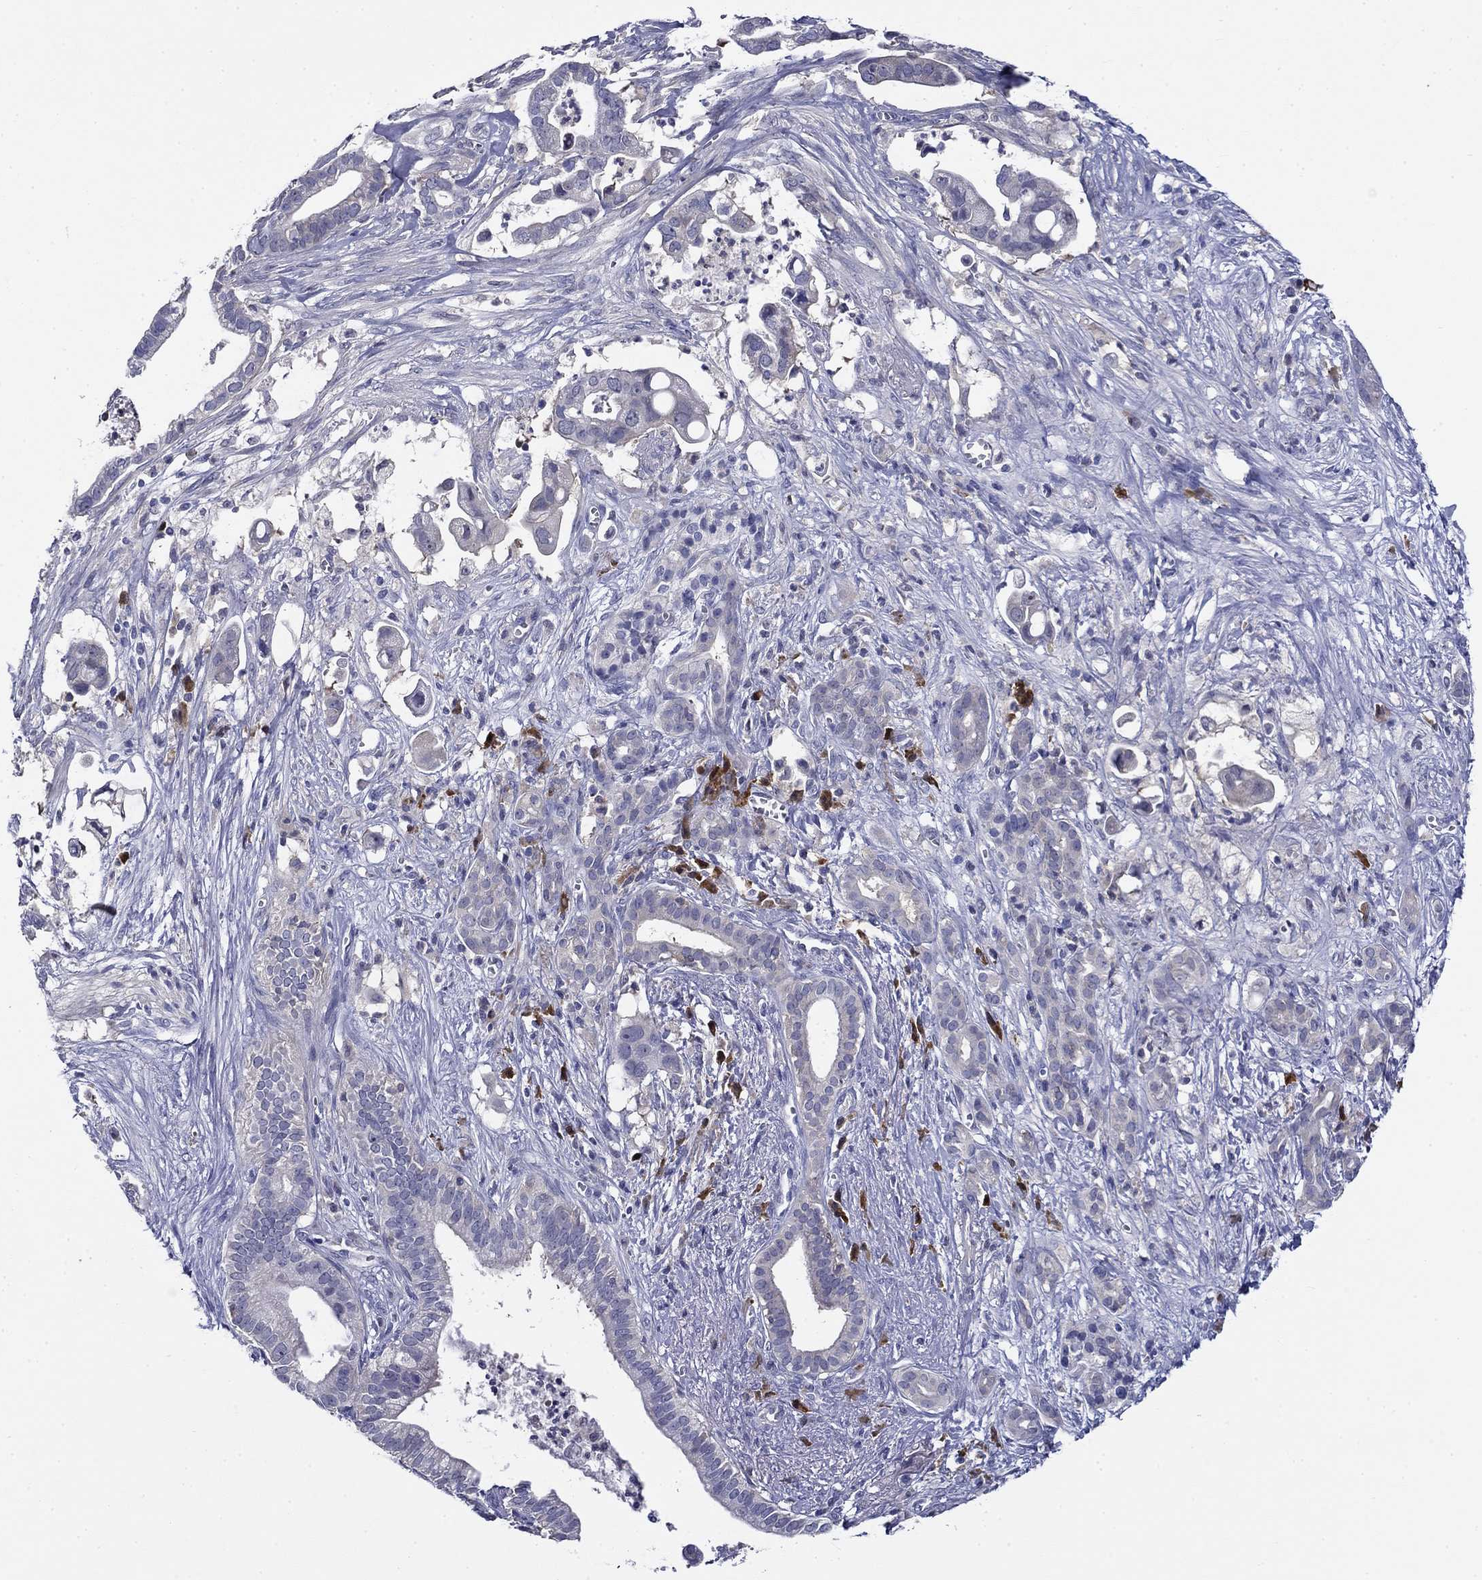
{"staining": {"intensity": "negative", "quantity": "none", "location": "none"}, "tissue": "pancreatic cancer", "cell_type": "Tumor cells", "image_type": "cancer", "snomed": [{"axis": "morphology", "description": "Adenocarcinoma, NOS"}, {"axis": "topography", "description": "Pancreas"}], "caption": "An IHC micrograph of pancreatic cancer is shown. There is no staining in tumor cells of pancreatic cancer.", "gene": "POU2F2", "patient": {"sex": "male", "age": 61}}